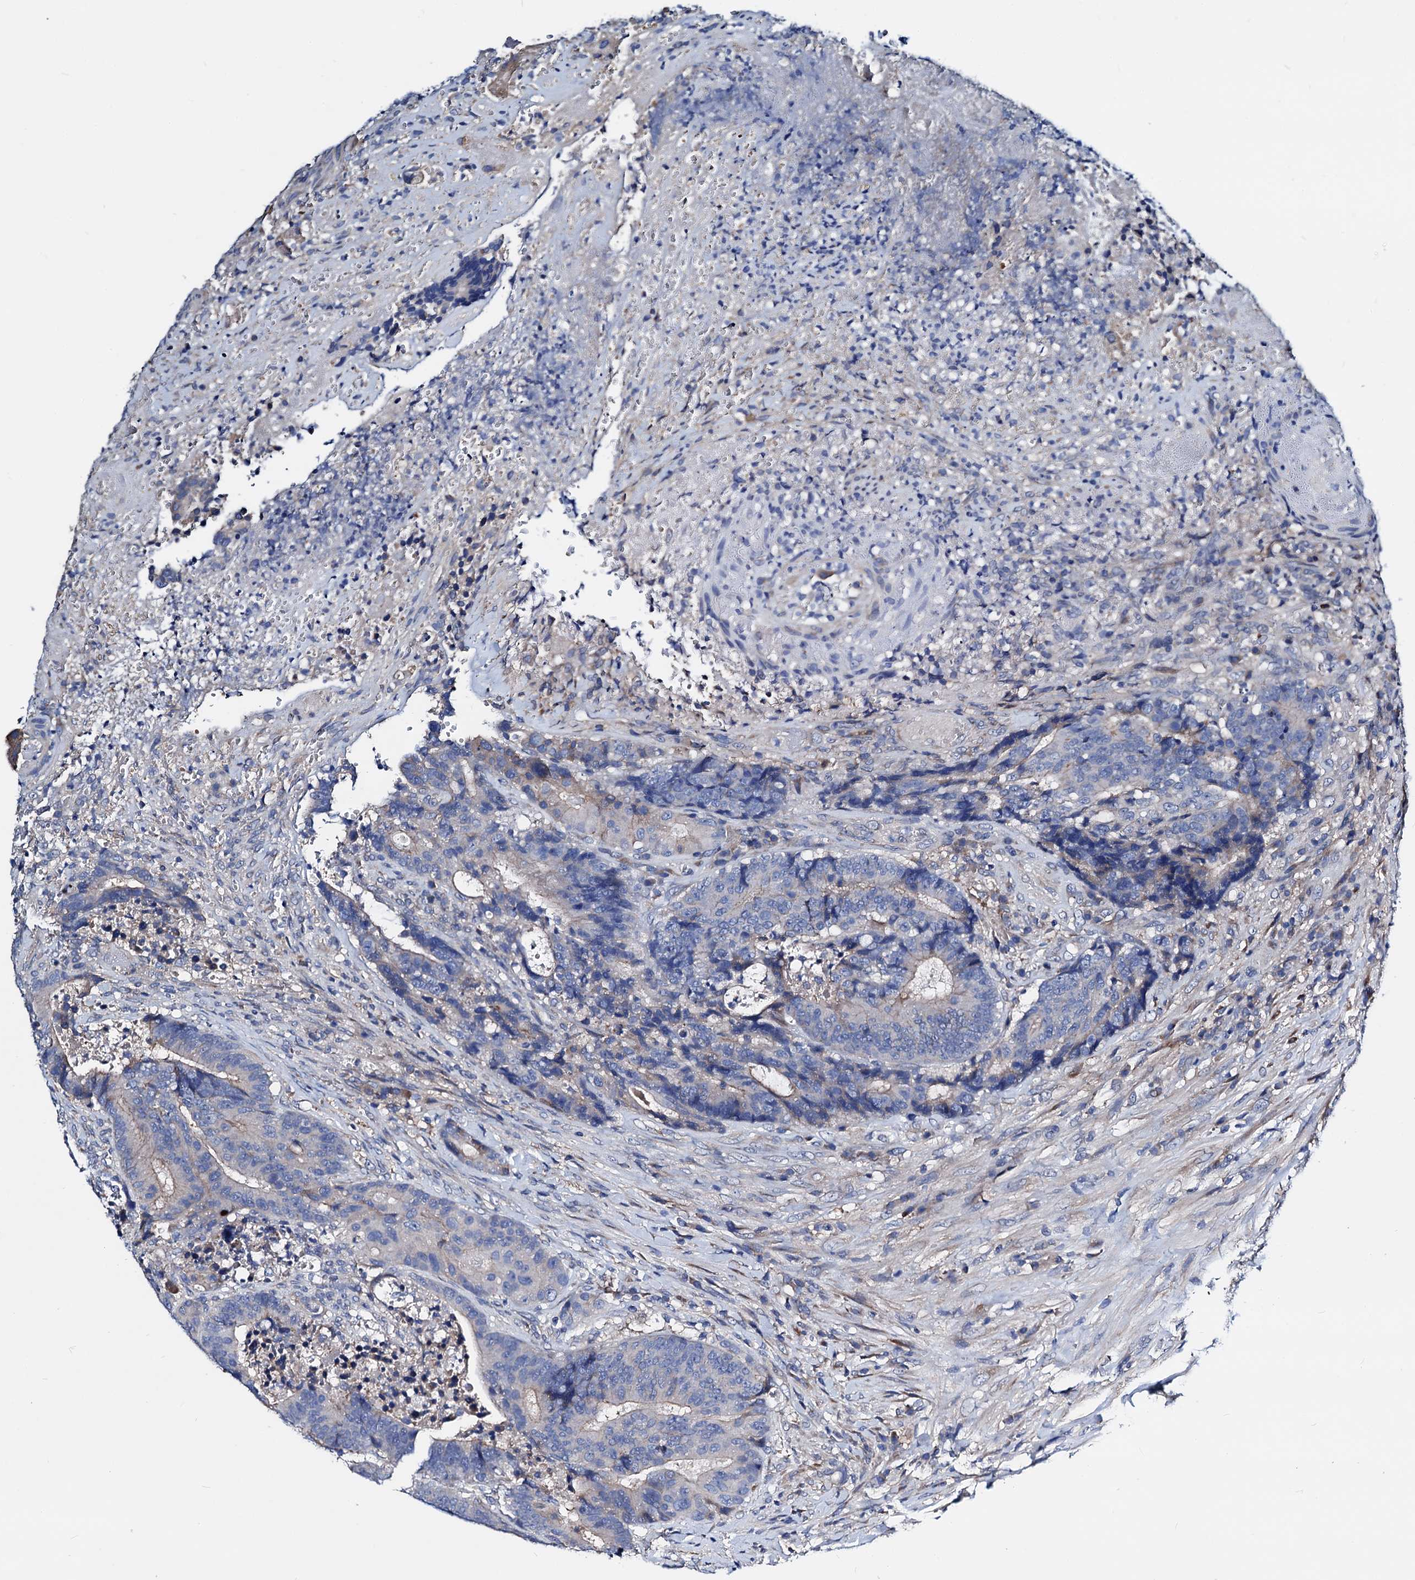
{"staining": {"intensity": "weak", "quantity": "<25%", "location": "cytoplasmic/membranous"}, "tissue": "colorectal cancer", "cell_type": "Tumor cells", "image_type": "cancer", "snomed": [{"axis": "morphology", "description": "Adenocarcinoma, NOS"}, {"axis": "topography", "description": "Rectum"}], "caption": "Tumor cells are negative for brown protein staining in colorectal cancer (adenocarcinoma).", "gene": "GCOM1", "patient": {"sex": "male", "age": 69}}